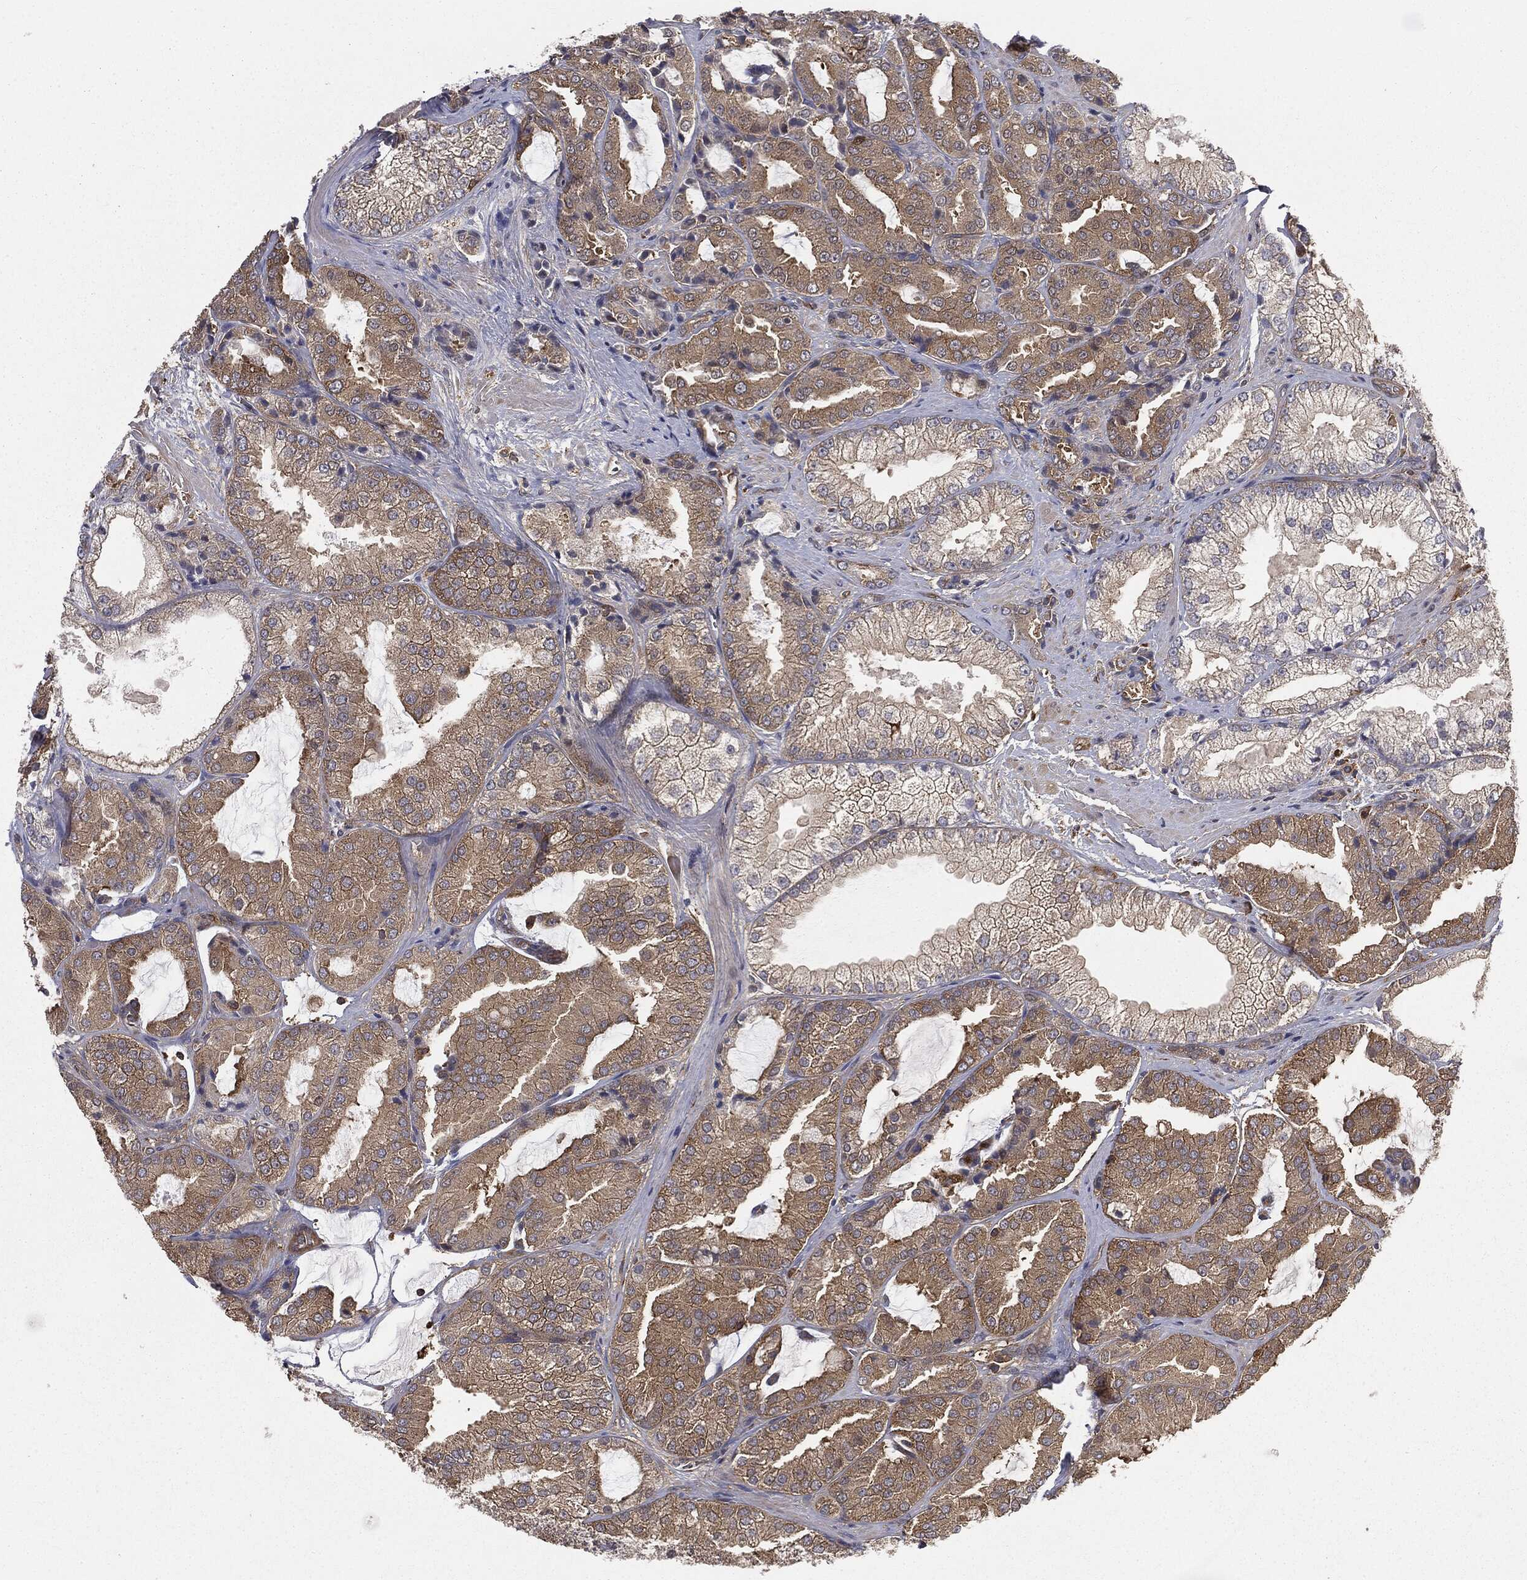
{"staining": {"intensity": "moderate", "quantity": "25%-75%", "location": "cytoplasmic/membranous"}, "tissue": "prostate cancer", "cell_type": "Tumor cells", "image_type": "cancer", "snomed": [{"axis": "morphology", "description": "Adenocarcinoma, High grade"}, {"axis": "topography", "description": "Prostate"}], "caption": "IHC (DAB) staining of human prostate adenocarcinoma (high-grade) displays moderate cytoplasmic/membranous protein positivity in approximately 25%-75% of tumor cells.", "gene": "GNB5", "patient": {"sex": "male", "age": 68}}